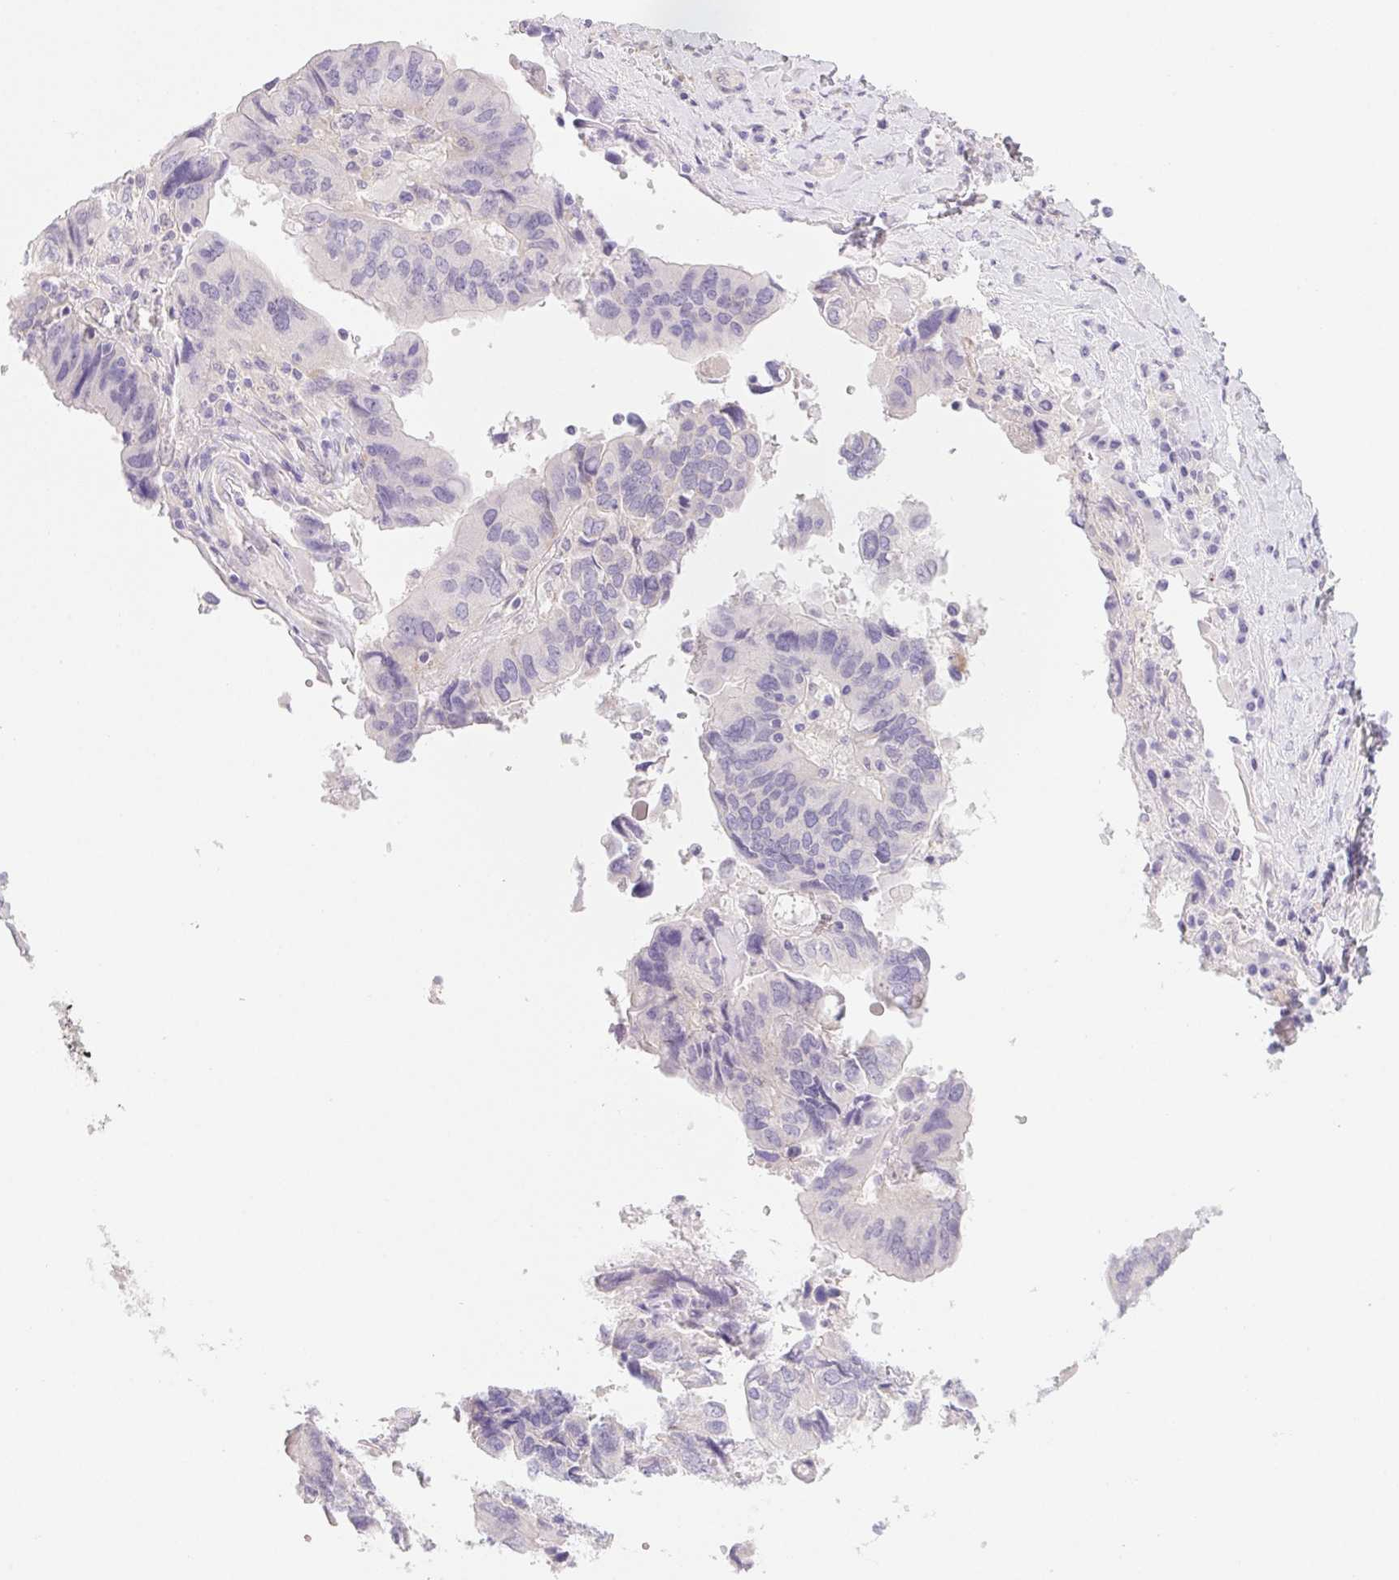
{"staining": {"intensity": "negative", "quantity": "none", "location": "none"}, "tissue": "ovarian cancer", "cell_type": "Tumor cells", "image_type": "cancer", "snomed": [{"axis": "morphology", "description": "Cystadenocarcinoma, serous, NOS"}, {"axis": "topography", "description": "Ovary"}], "caption": "Immunohistochemical staining of human ovarian serous cystadenocarcinoma reveals no significant staining in tumor cells.", "gene": "CTNND2", "patient": {"sex": "female", "age": 79}}